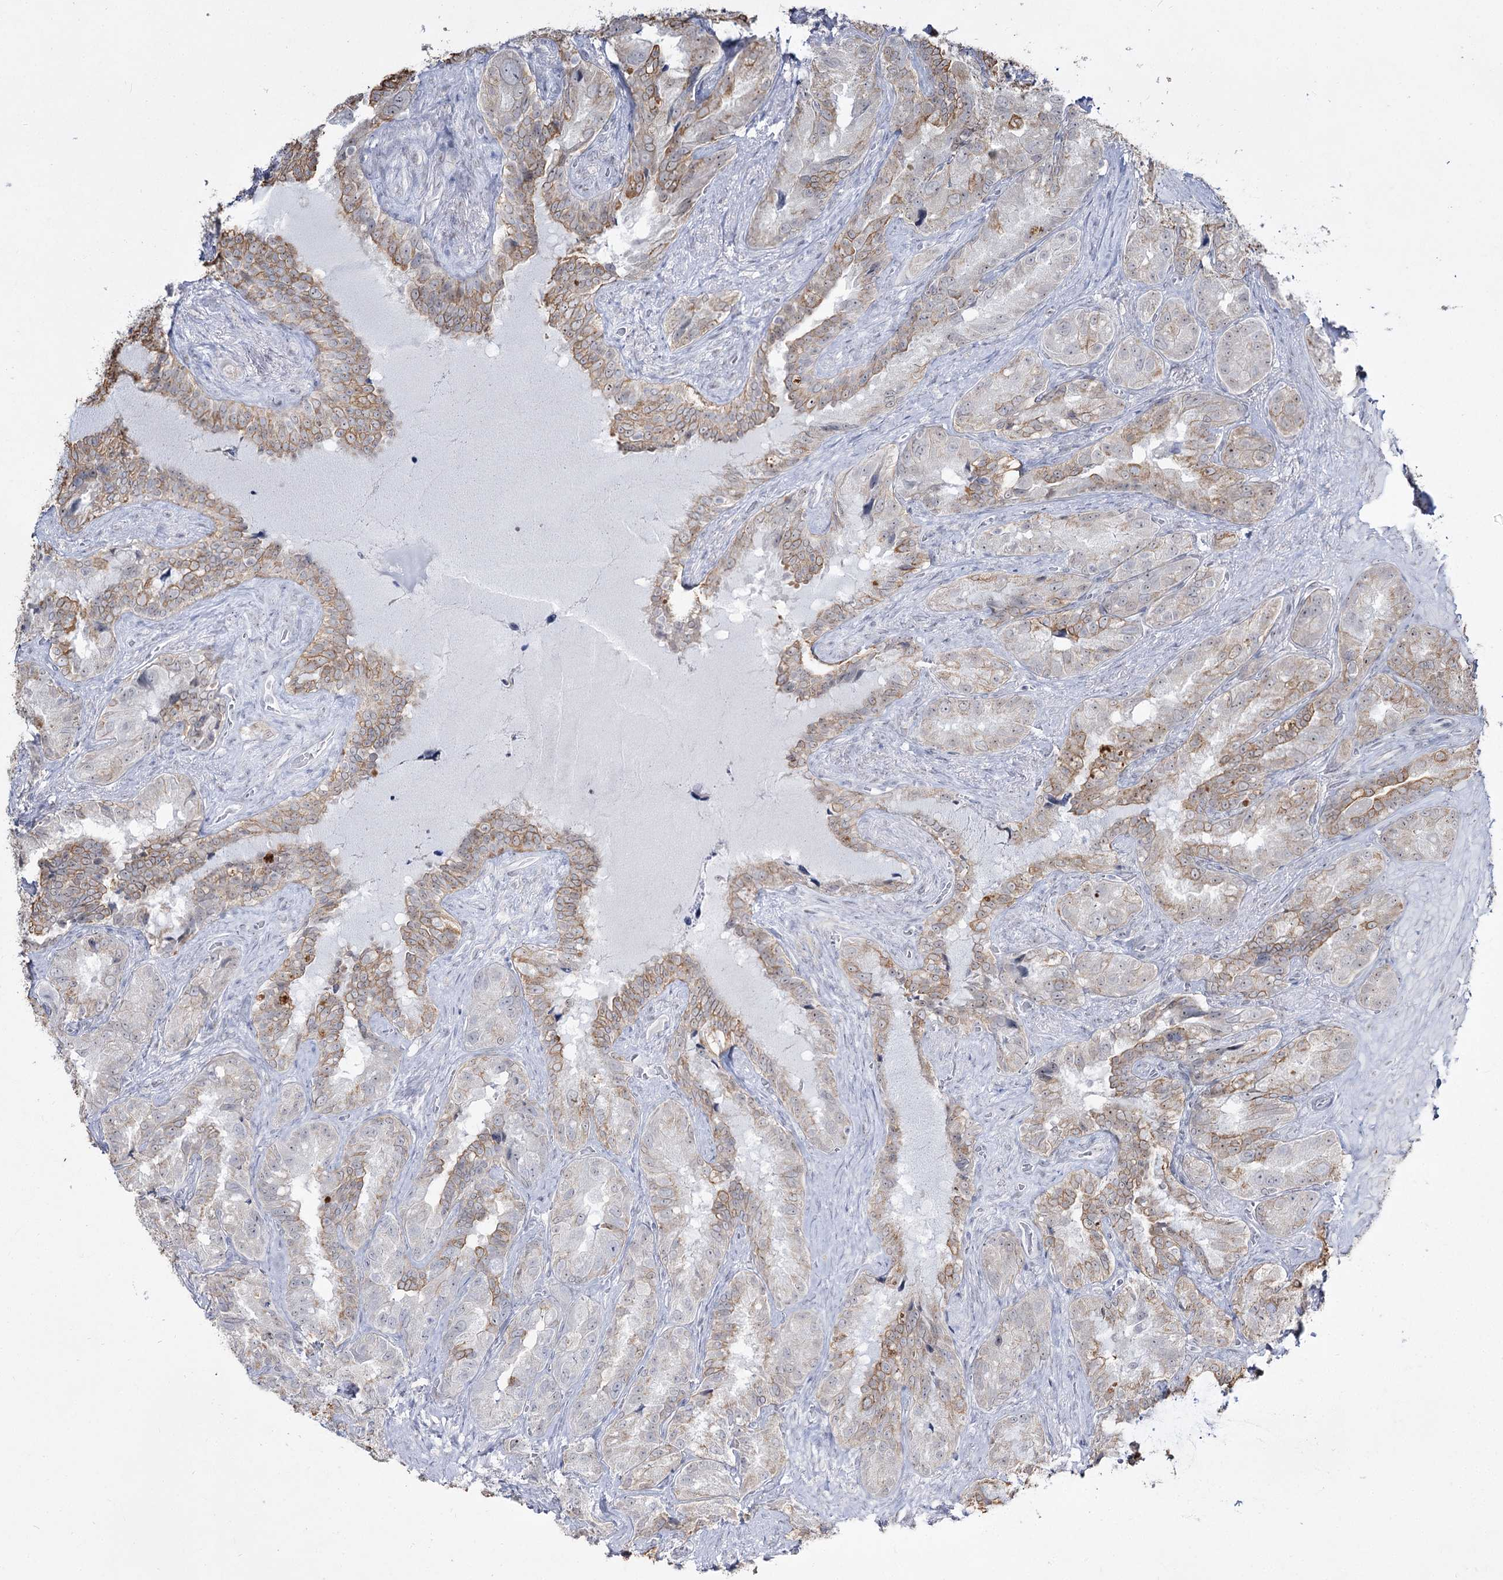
{"staining": {"intensity": "weak", "quantity": "<25%", "location": "cytoplasmic/membranous"}, "tissue": "seminal vesicle", "cell_type": "Glandular cells", "image_type": "normal", "snomed": [{"axis": "morphology", "description": "Normal tissue, NOS"}, {"axis": "topography", "description": "Seminal veicle"}, {"axis": "topography", "description": "Peripheral nerve tissue"}], "caption": "High magnification brightfield microscopy of benign seminal vesicle stained with DAB (brown) and counterstained with hematoxylin (blue): glandular cells show no significant positivity.", "gene": "DDX50", "patient": {"sex": "male", "age": 67}}